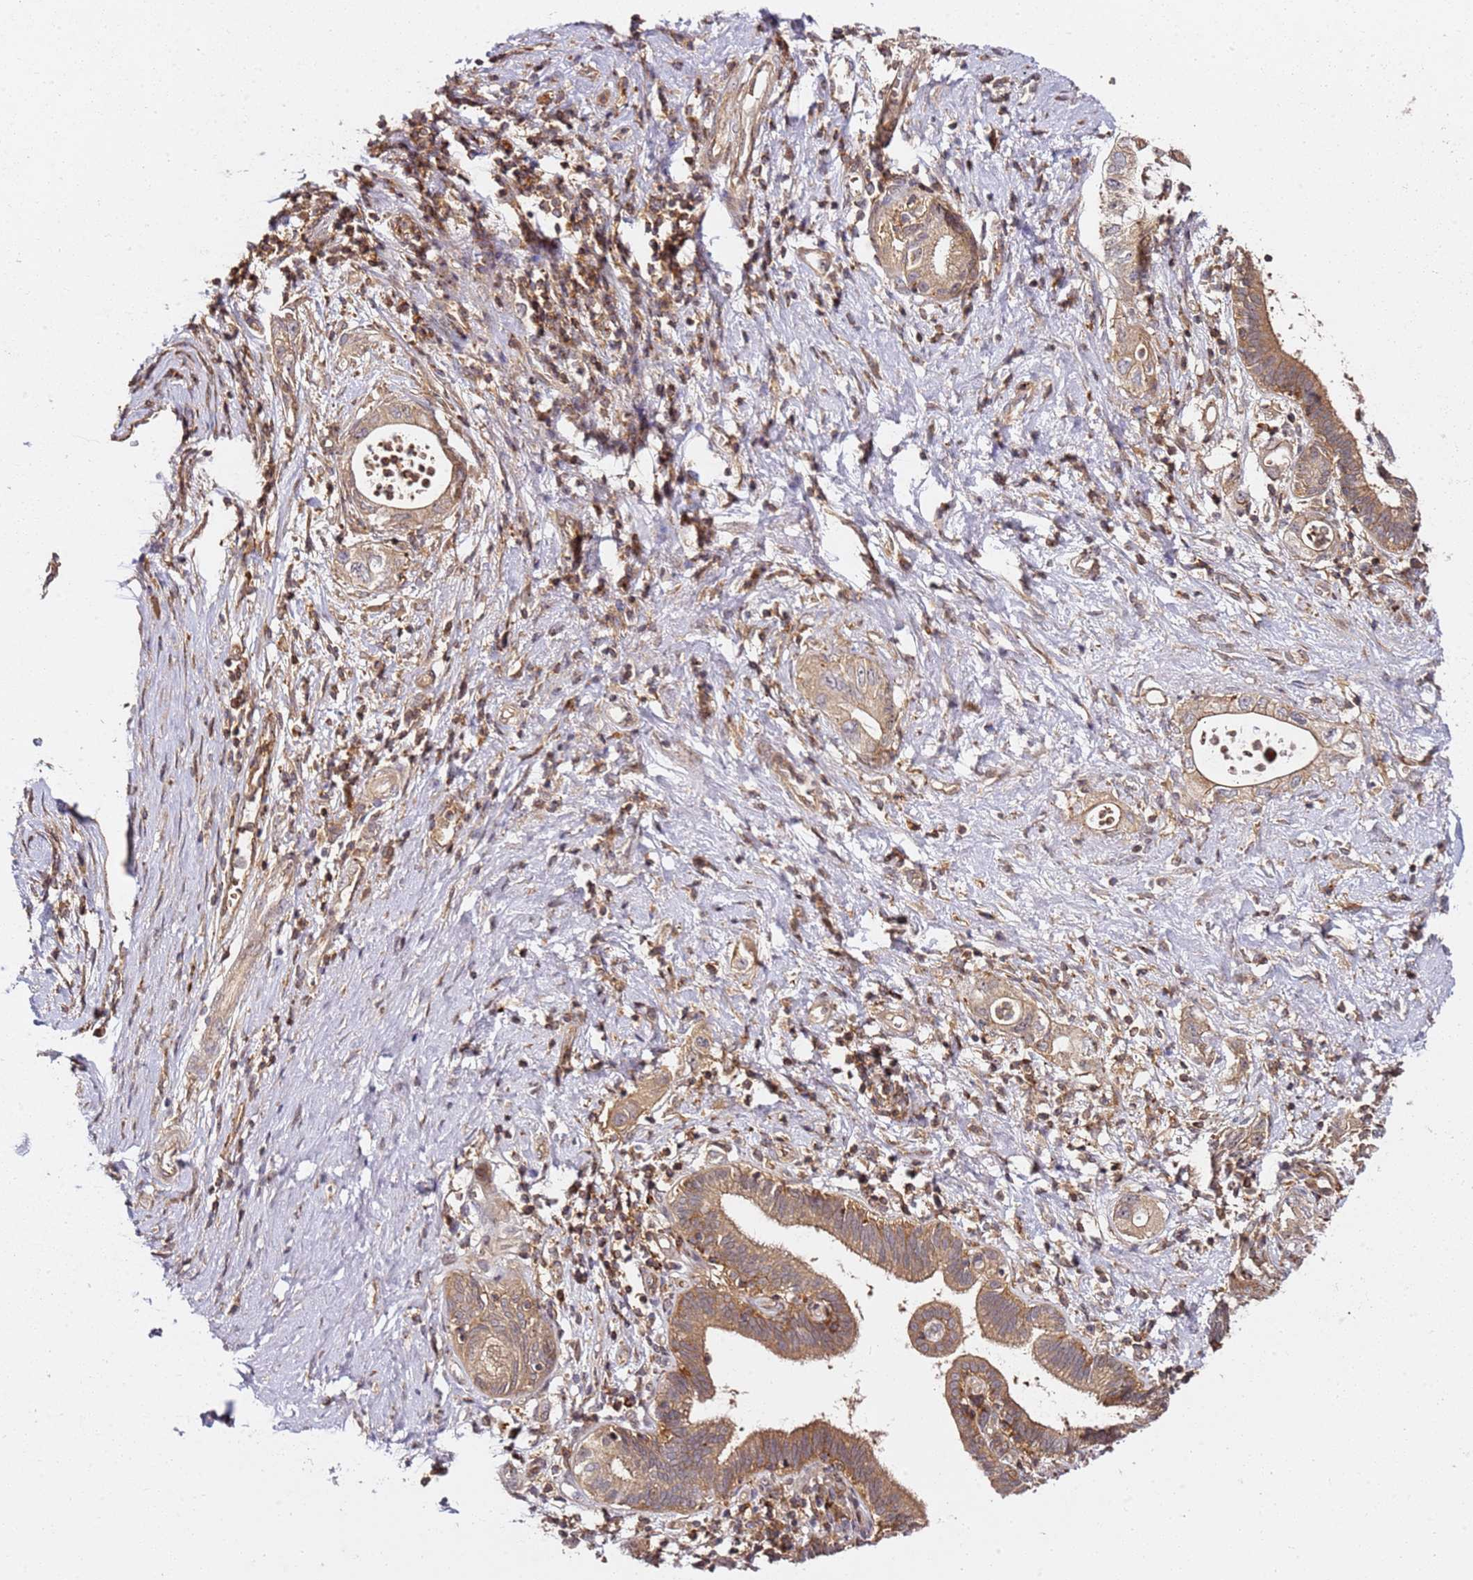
{"staining": {"intensity": "moderate", "quantity": ">75%", "location": "cytoplasmic/membranous"}, "tissue": "pancreatic cancer", "cell_type": "Tumor cells", "image_type": "cancer", "snomed": [{"axis": "morphology", "description": "Adenocarcinoma, NOS"}, {"axis": "topography", "description": "Pancreas"}], "caption": "This is a photomicrograph of immunohistochemistry (IHC) staining of pancreatic cancer, which shows moderate positivity in the cytoplasmic/membranous of tumor cells.", "gene": "PRMT7", "patient": {"sex": "female", "age": 73}}